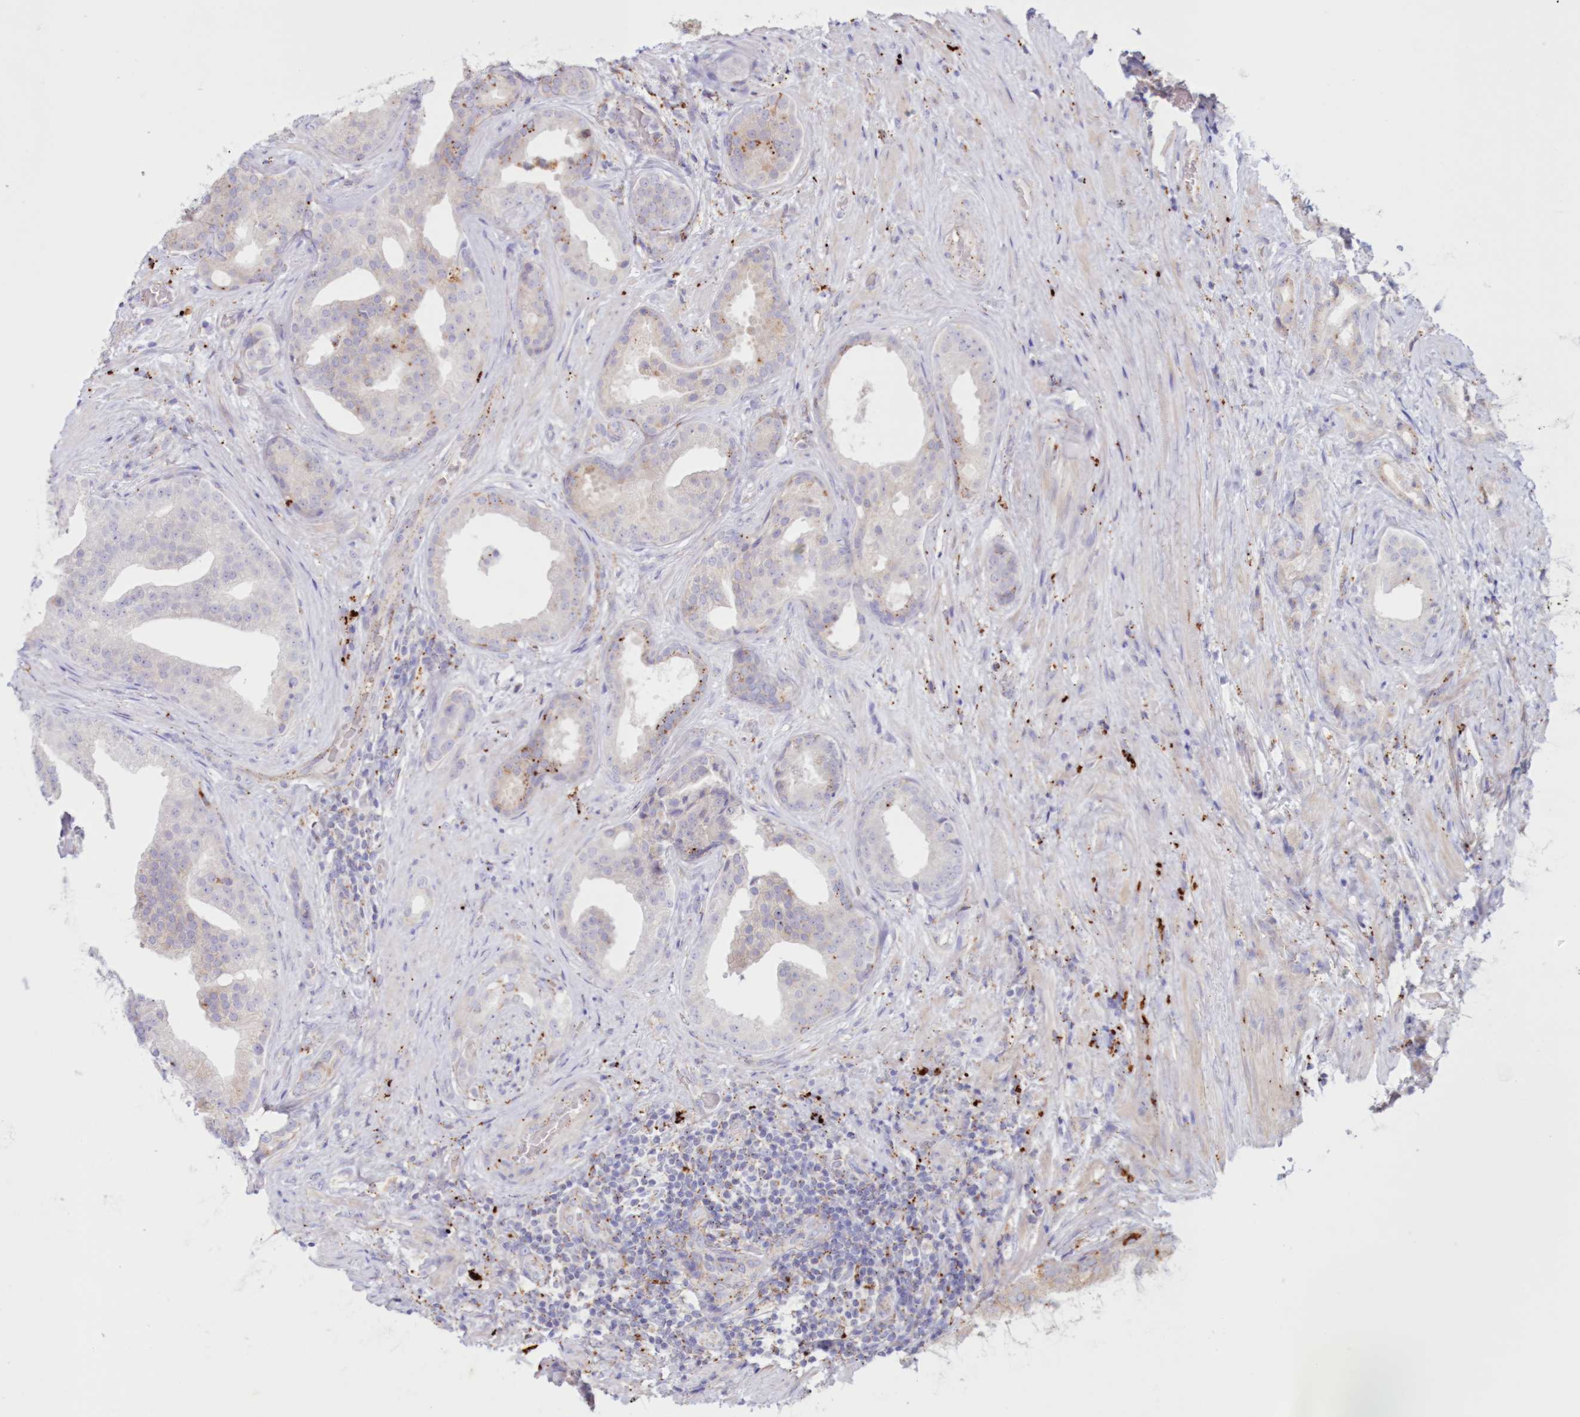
{"staining": {"intensity": "moderate", "quantity": "<25%", "location": "cytoplasmic/membranous"}, "tissue": "prostate cancer", "cell_type": "Tumor cells", "image_type": "cancer", "snomed": [{"axis": "morphology", "description": "Adenocarcinoma, Low grade"}, {"axis": "topography", "description": "Prostate"}], "caption": "Protein staining demonstrates moderate cytoplasmic/membranous staining in about <25% of tumor cells in adenocarcinoma (low-grade) (prostate). (IHC, brightfield microscopy, high magnification).", "gene": "TPP1", "patient": {"sex": "male", "age": 71}}